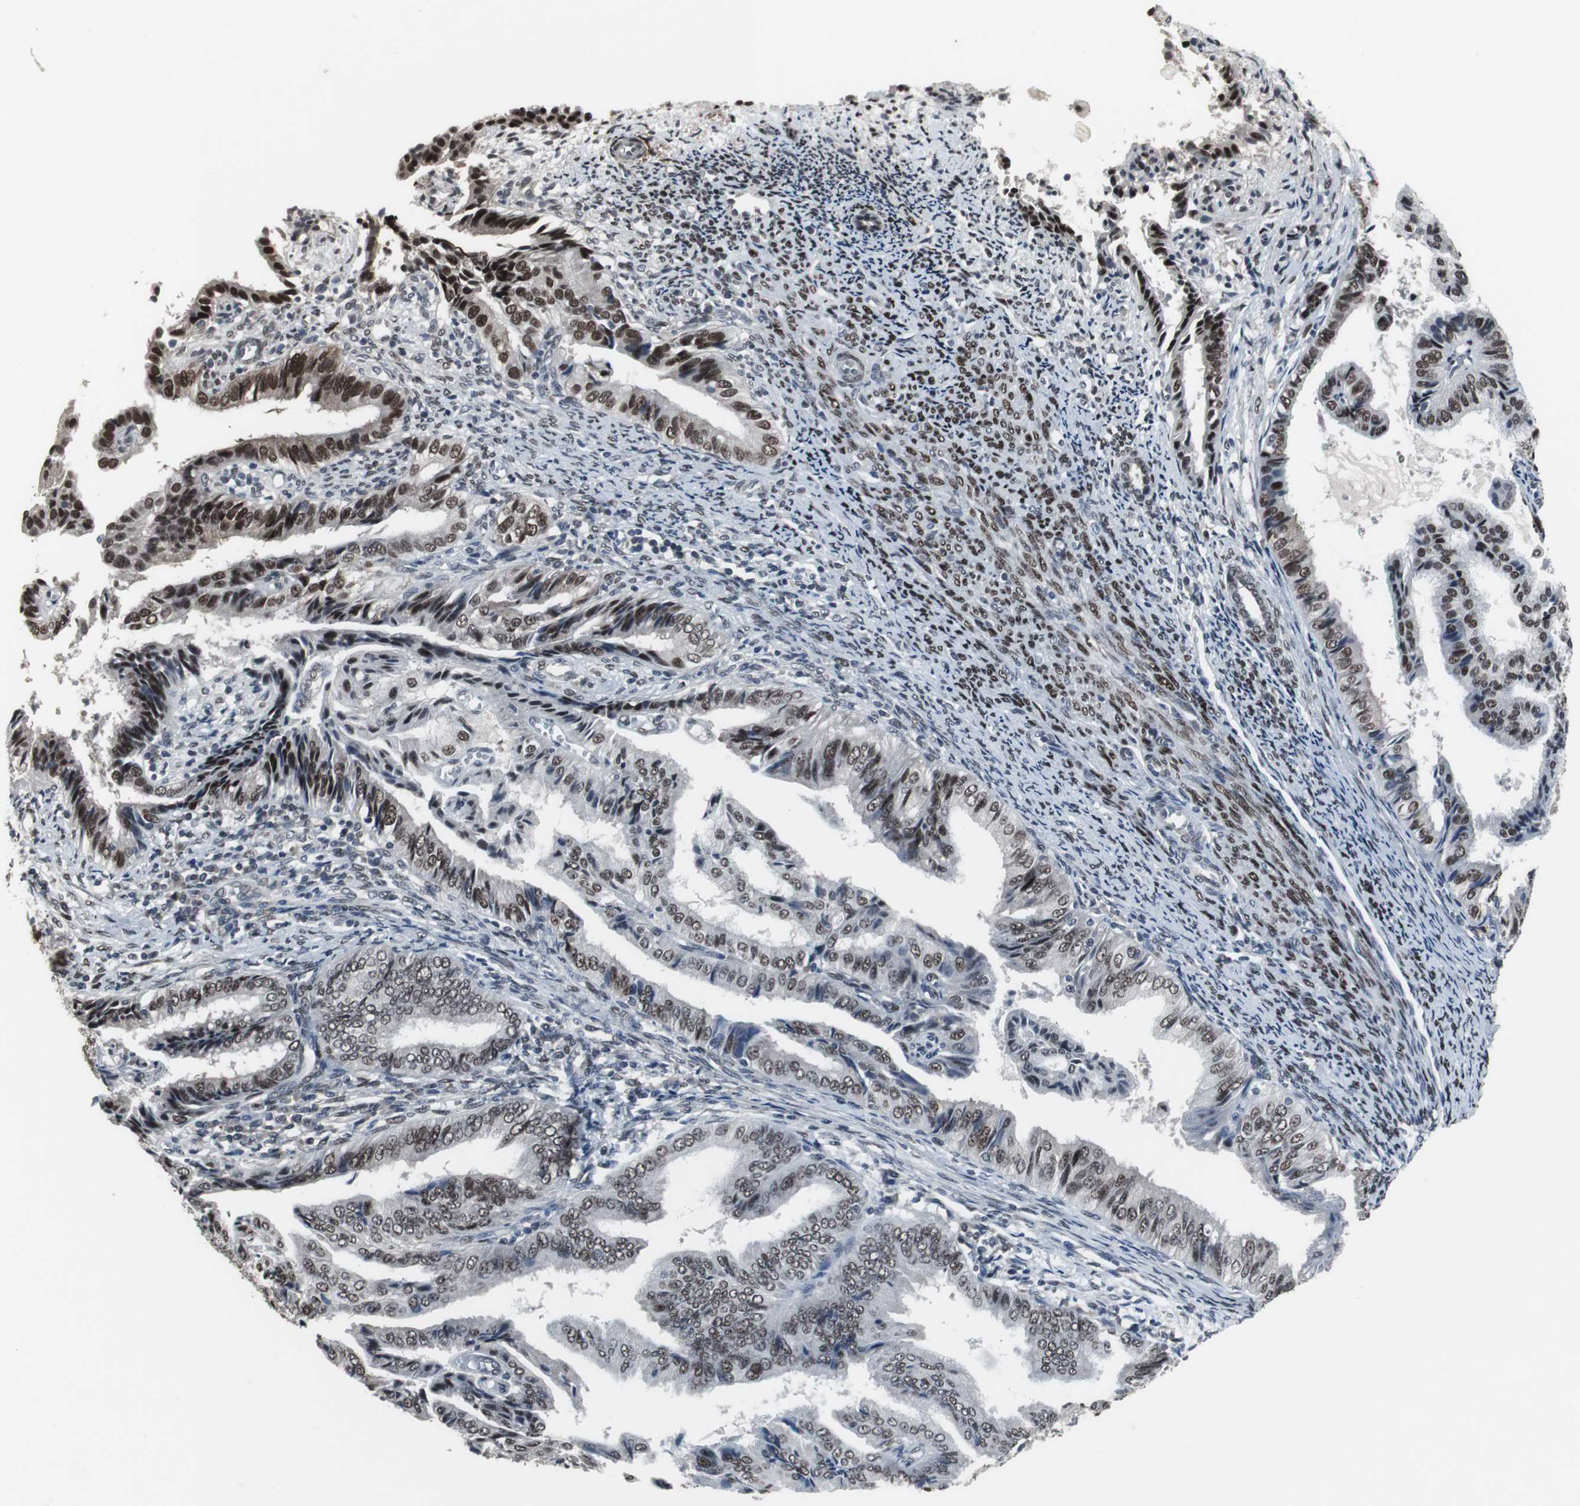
{"staining": {"intensity": "strong", "quantity": ">75%", "location": "nuclear"}, "tissue": "endometrial cancer", "cell_type": "Tumor cells", "image_type": "cancer", "snomed": [{"axis": "morphology", "description": "Adenocarcinoma, NOS"}, {"axis": "topography", "description": "Endometrium"}], "caption": "A high-resolution photomicrograph shows immunohistochemistry (IHC) staining of adenocarcinoma (endometrial), which shows strong nuclear staining in approximately >75% of tumor cells.", "gene": "FOXP4", "patient": {"sex": "female", "age": 58}}